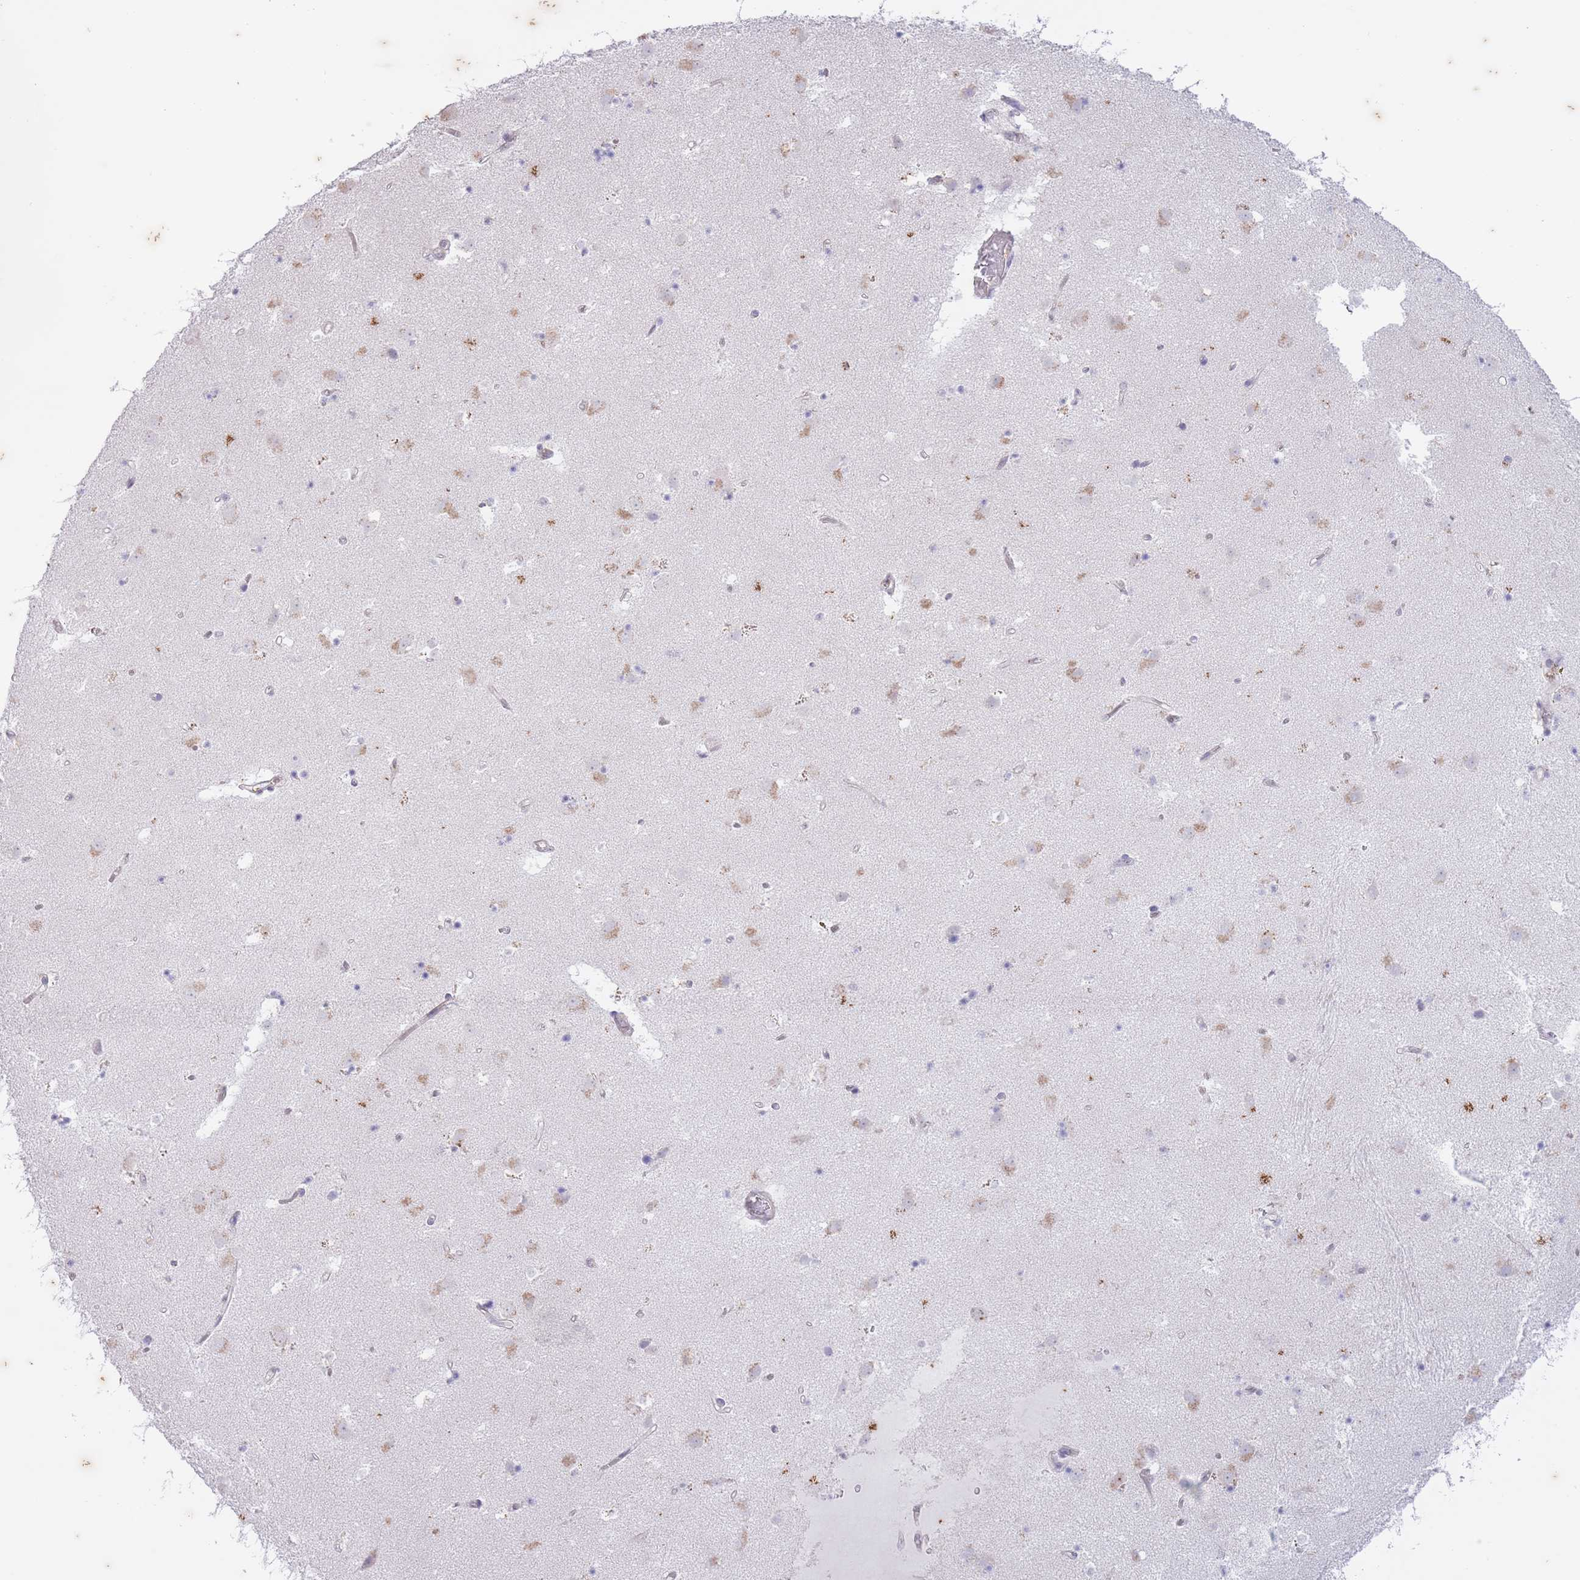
{"staining": {"intensity": "weak", "quantity": "<25%", "location": "cytoplasmic/membranous"}, "tissue": "caudate", "cell_type": "Glial cells", "image_type": "normal", "snomed": [{"axis": "morphology", "description": "Normal tissue, NOS"}, {"axis": "topography", "description": "Lateral ventricle wall"}], "caption": "This is a histopathology image of immunohistochemistry (IHC) staining of normal caudate, which shows no positivity in glial cells.", "gene": "ARPIN", "patient": {"sex": "male", "age": 58}}